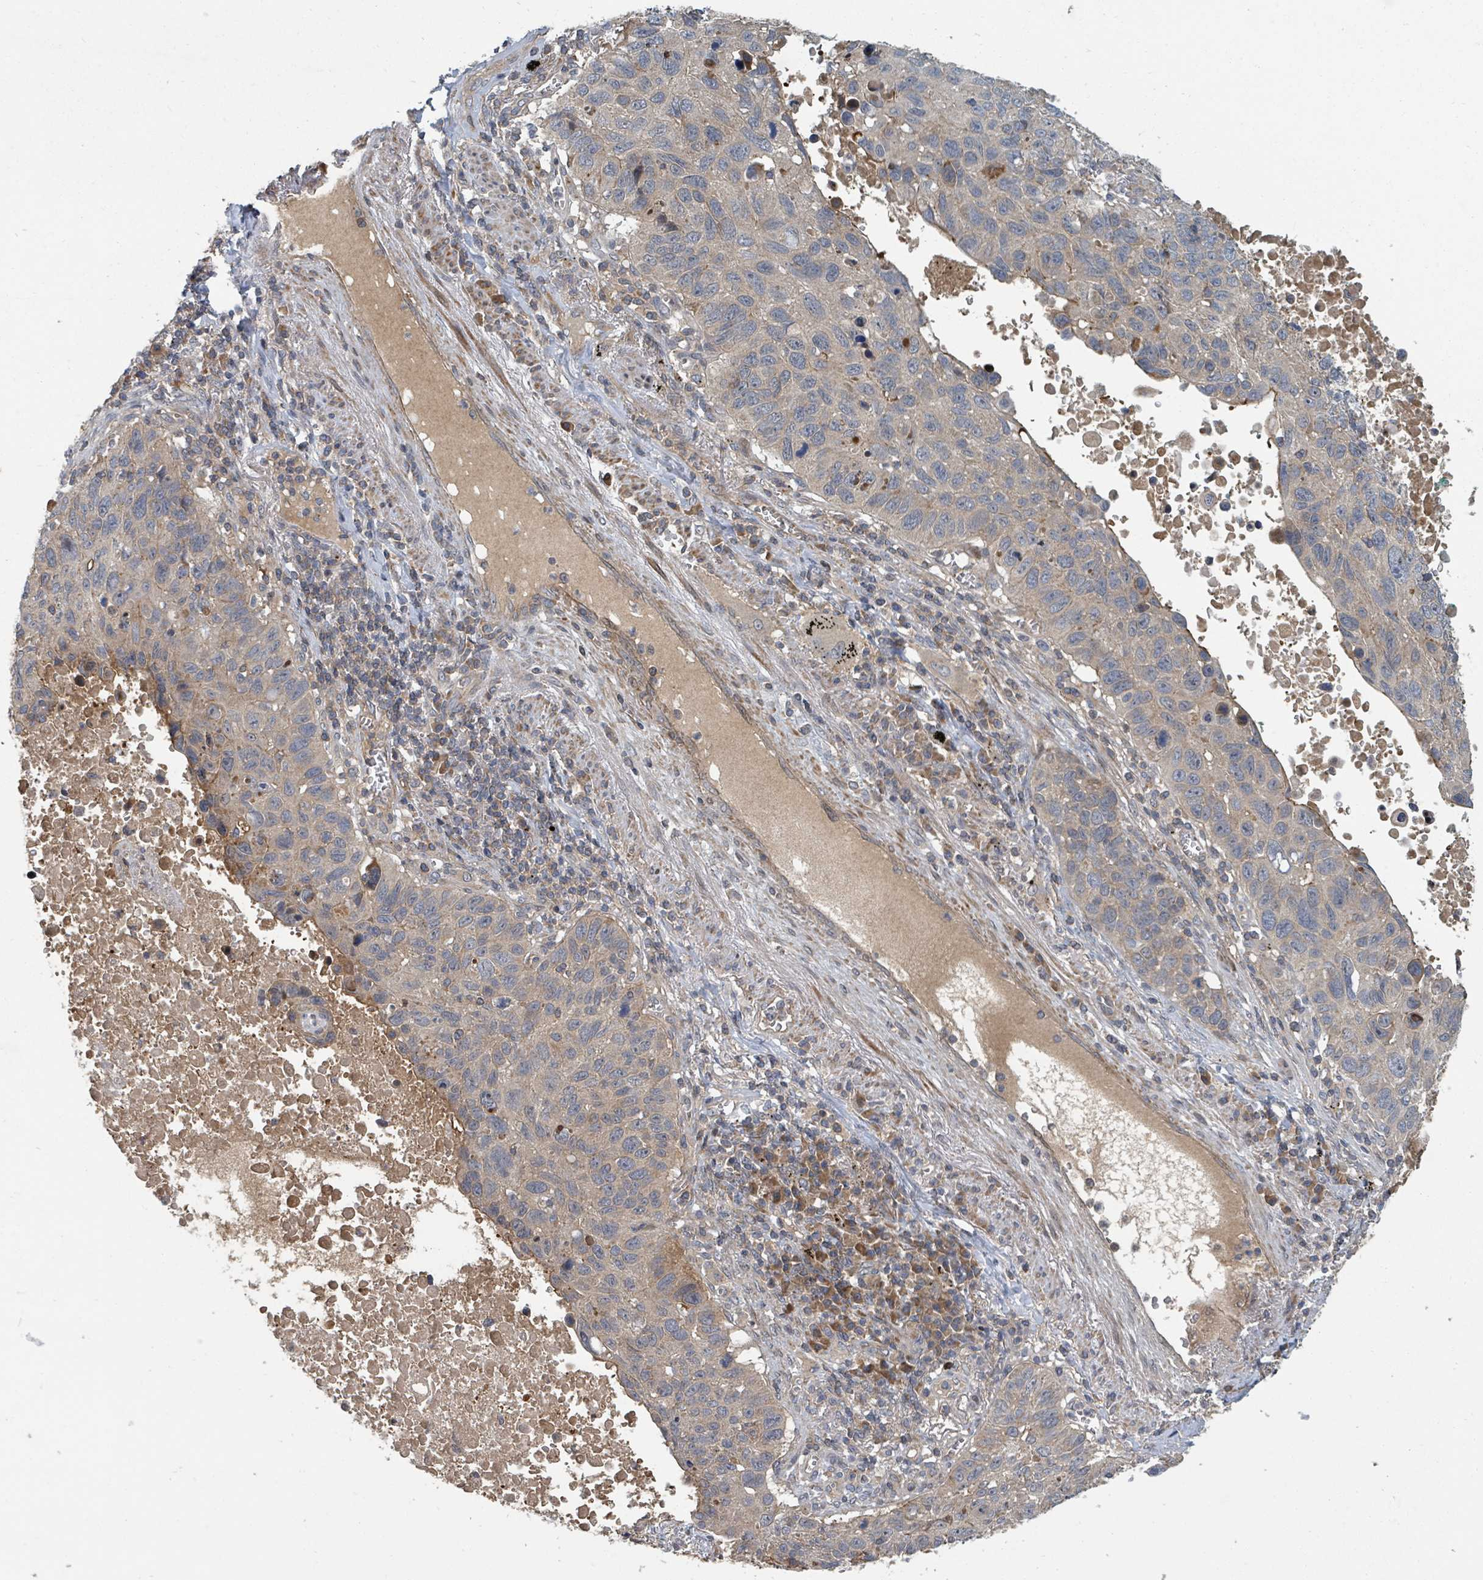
{"staining": {"intensity": "weak", "quantity": "25%-75%", "location": "cytoplasmic/membranous"}, "tissue": "lung cancer", "cell_type": "Tumor cells", "image_type": "cancer", "snomed": [{"axis": "morphology", "description": "Squamous cell carcinoma, NOS"}, {"axis": "topography", "description": "Lung"}], "caption": "Protein analysis of squamous cell carcinoma (lung) tissue exhibits weak cytoplasmic/membranous expression in approximately 25%-75% of tumor cells.", "gene": "DPM1", "patient": {"sex": "male", "age": 66}}